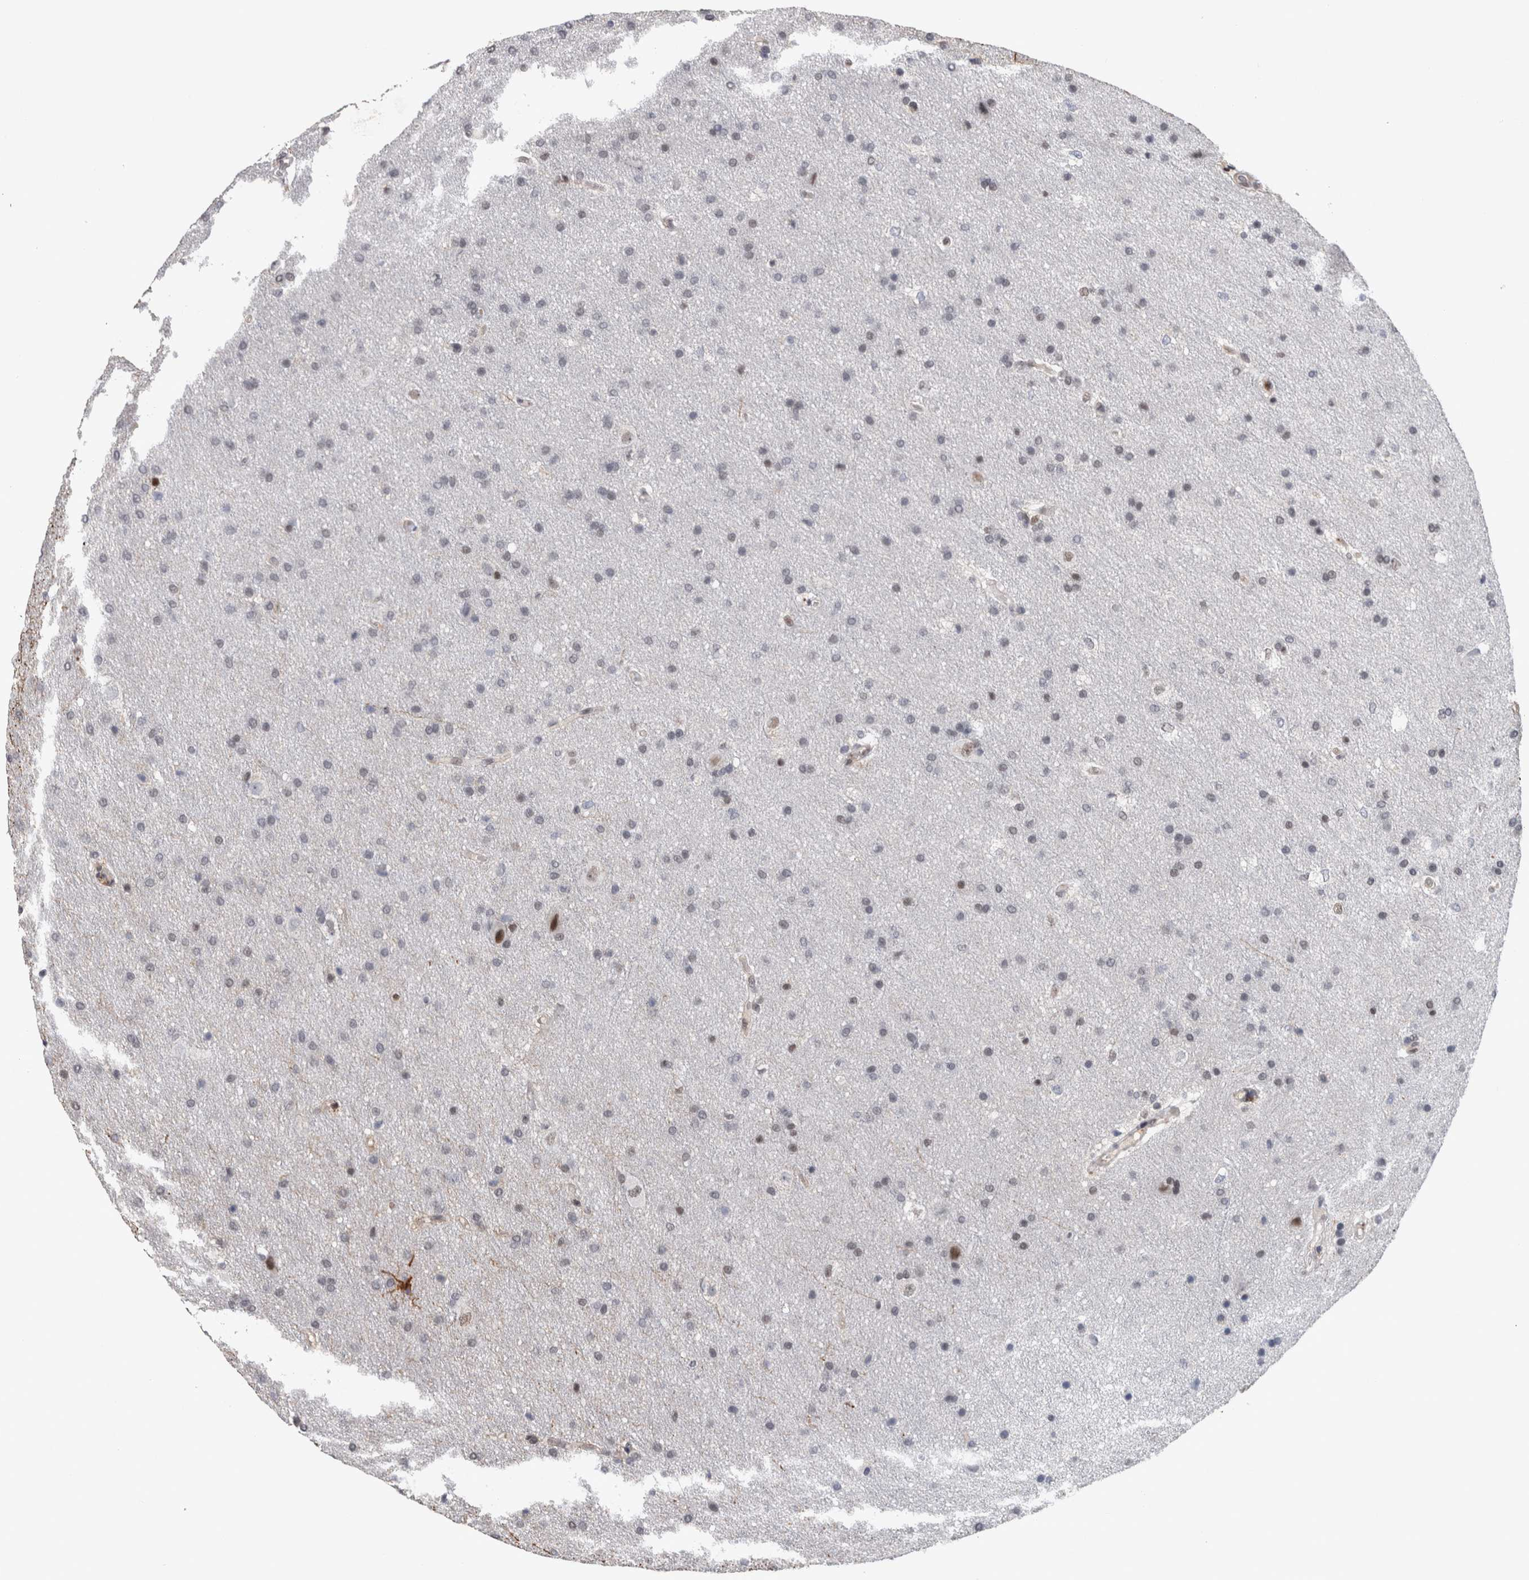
{"staining": {"intensity": "negative", "quantity": "none", "location": "none"}, "tissue": "glioma", "cell_type": "Tumor cells", "image_type": "cancer", "snomed": [{"axis": "morphology", "description": "Glioma, malignant, Low grade"}, {"axis": "topography", "description": "Brain"}], "caption": "An immunohistochemistry micrograph of glioma is shown. There is no staining in tumor cells of glioma.", "gene": "POLD2", "patient": {"sex": "female", "age": 37}}